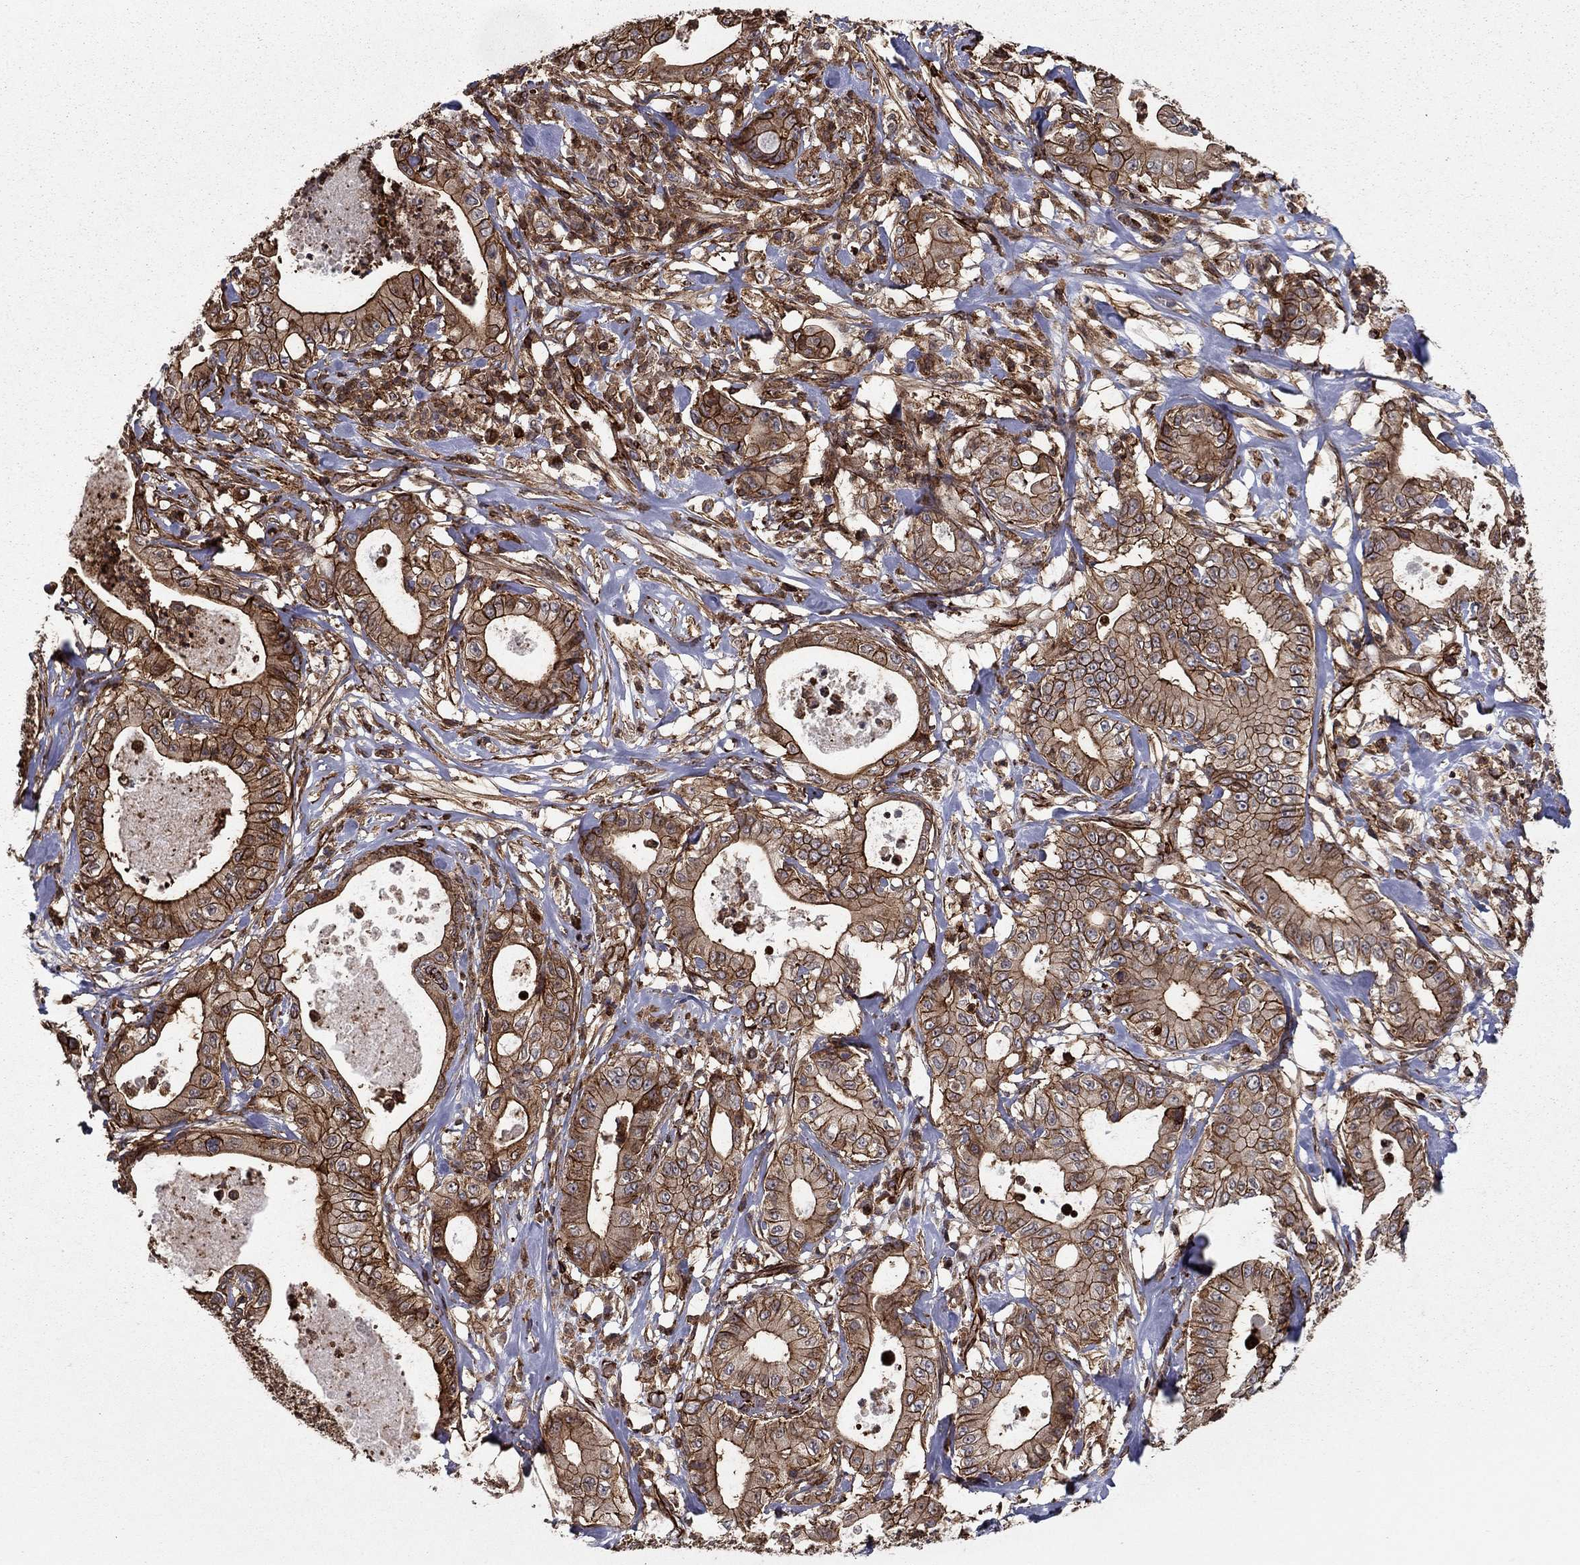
{"staining": {"intensity": "strong", "quantity": "25%-75%", "location": "cytoplasmic/membranous"}, "tissue": "pancreatic cancer", "cell_type": "Tumor cells", "image_type": "cancer", "snomed": [{"axis": "morphology", "description": "Adenocarcinoma, NOS"}, {"axis": "topography", "description": "Pancreas"}], "caption": "Immunohistochemistry (DAB) staining of adenocarcinoma (pancreatic) displays strong cytoplasmic/membranous protein expression in approximately 25%-75% of tumor cells.", "gene": "ADM", "patient": {"sex": "male", "age": 71}}